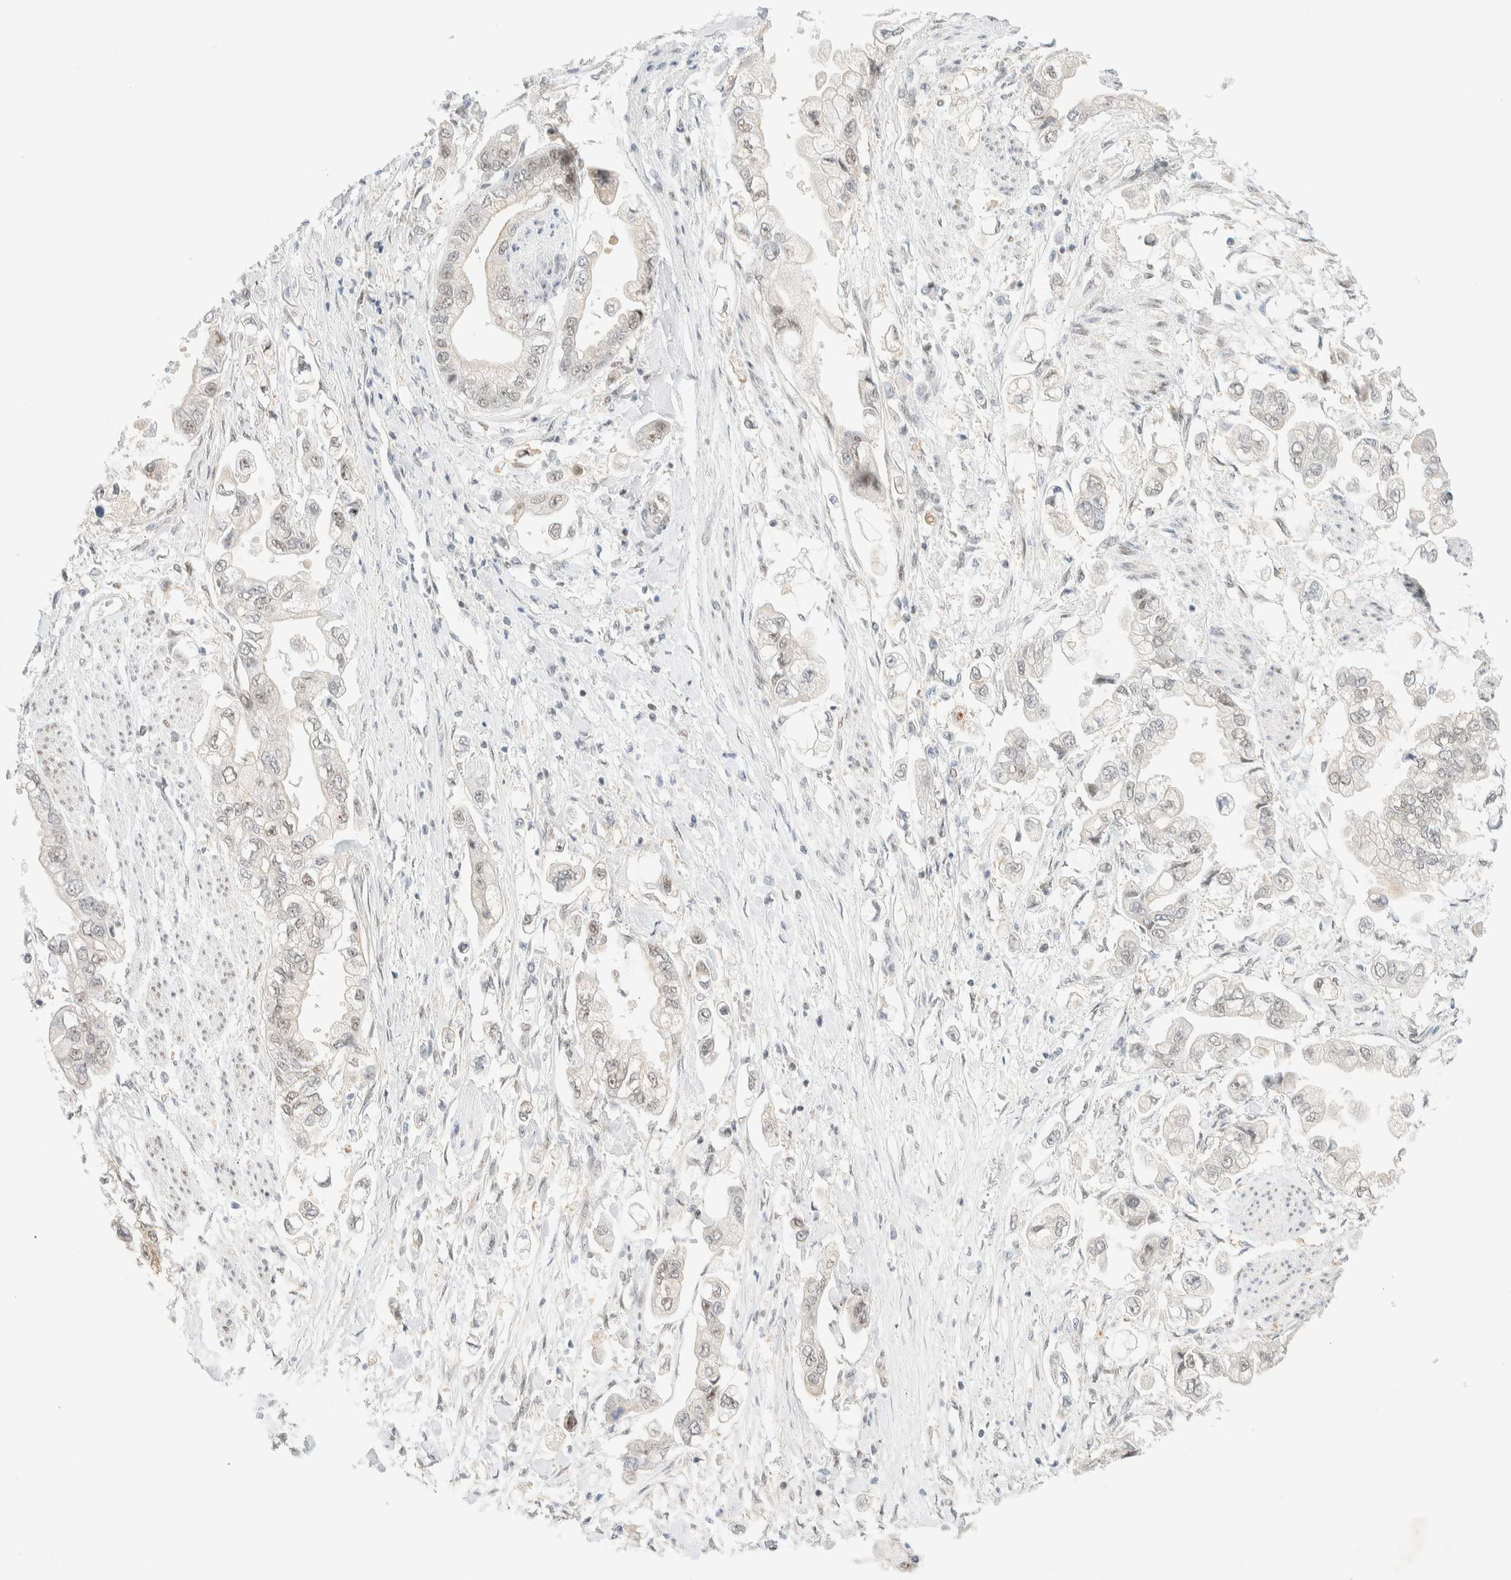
{"staining": {"intensity": "weak", "quantity": "<25%", "location": "nuclear"}, "tissue": "stomach cancer", "cell_type": "Tumor cells", "image_type": "cancer", "snomed": [{"axis": "morphology", "description": "Normal tissue, NOS"}, {"axis": "morphology", "description": "Adenocarcinoma, NOS"}, {"axis": "topography", "description": "Stomach"}], "caption": "Tumor cells are negative for protein expression in human adenocarcinoma (stomach). (DAB IHC, high magnification).", "gene": "PYGO2", "patient": {"sex": "male", "age": 62}}